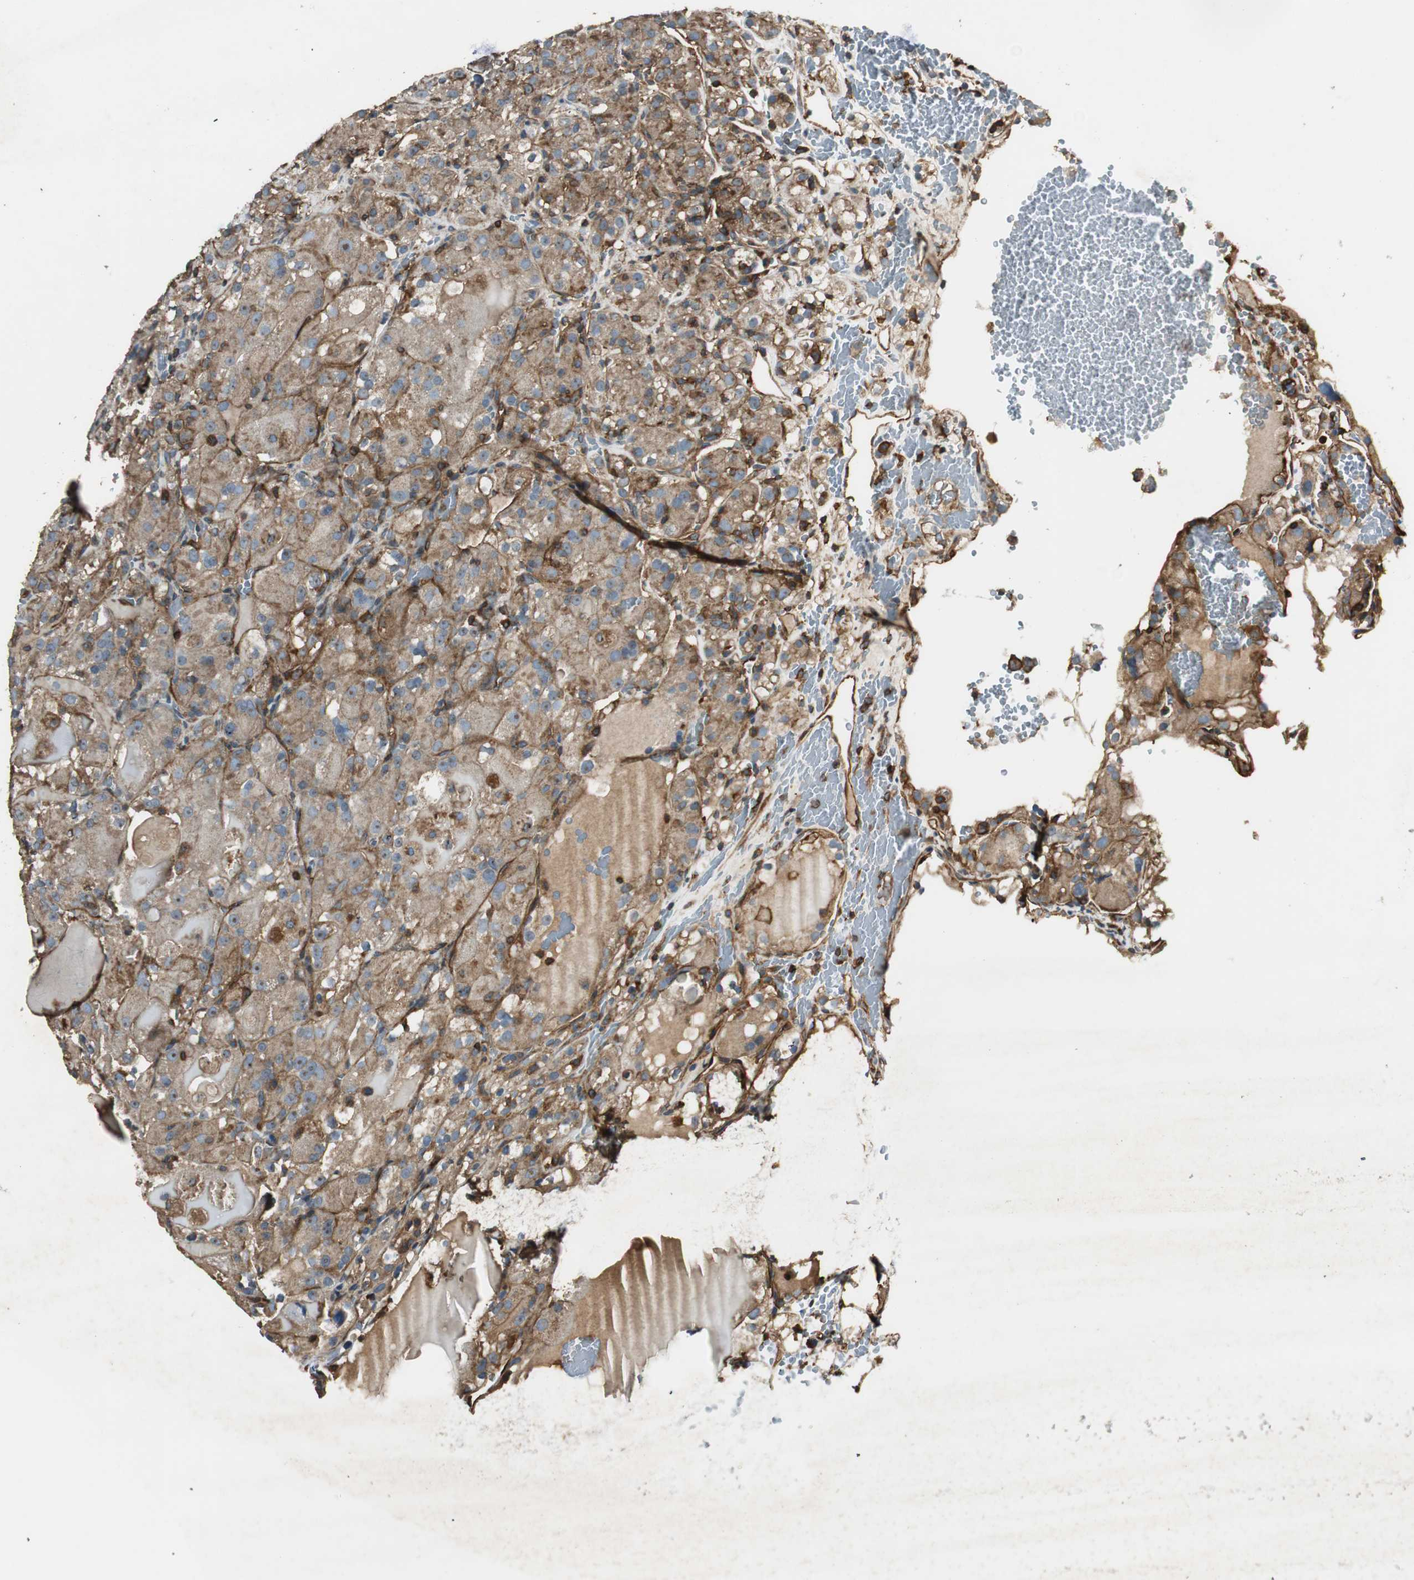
{"staining": {"intensity": "moderate", "quantity": ">75%", "location": "cytoplasmic/membranous"}, "tissue": "renal cancer", "cell_type": "Tumor cells", "image_type": "cancer", "snomed": [{"axis": "morphology", "description": "Normal tissue, NOS"}, {"axis": "morphology", "description": "Adenocarcinoma, NOS"}, {"axis": "topography", "description": "Kidney"}], "caption": "IHC (DAB) staining of adenocarcinoma (renal) exhibits moderate cytoplasmic/membranous protein staining in approximately >75% of tumor cells. The protein is stained brown, and the nuclei are stained in blue (DAB IHC with brightfield microscopy, high magnification).", "gene": "BTN3A3", "patient": {"sex": "male", "age": 61}}